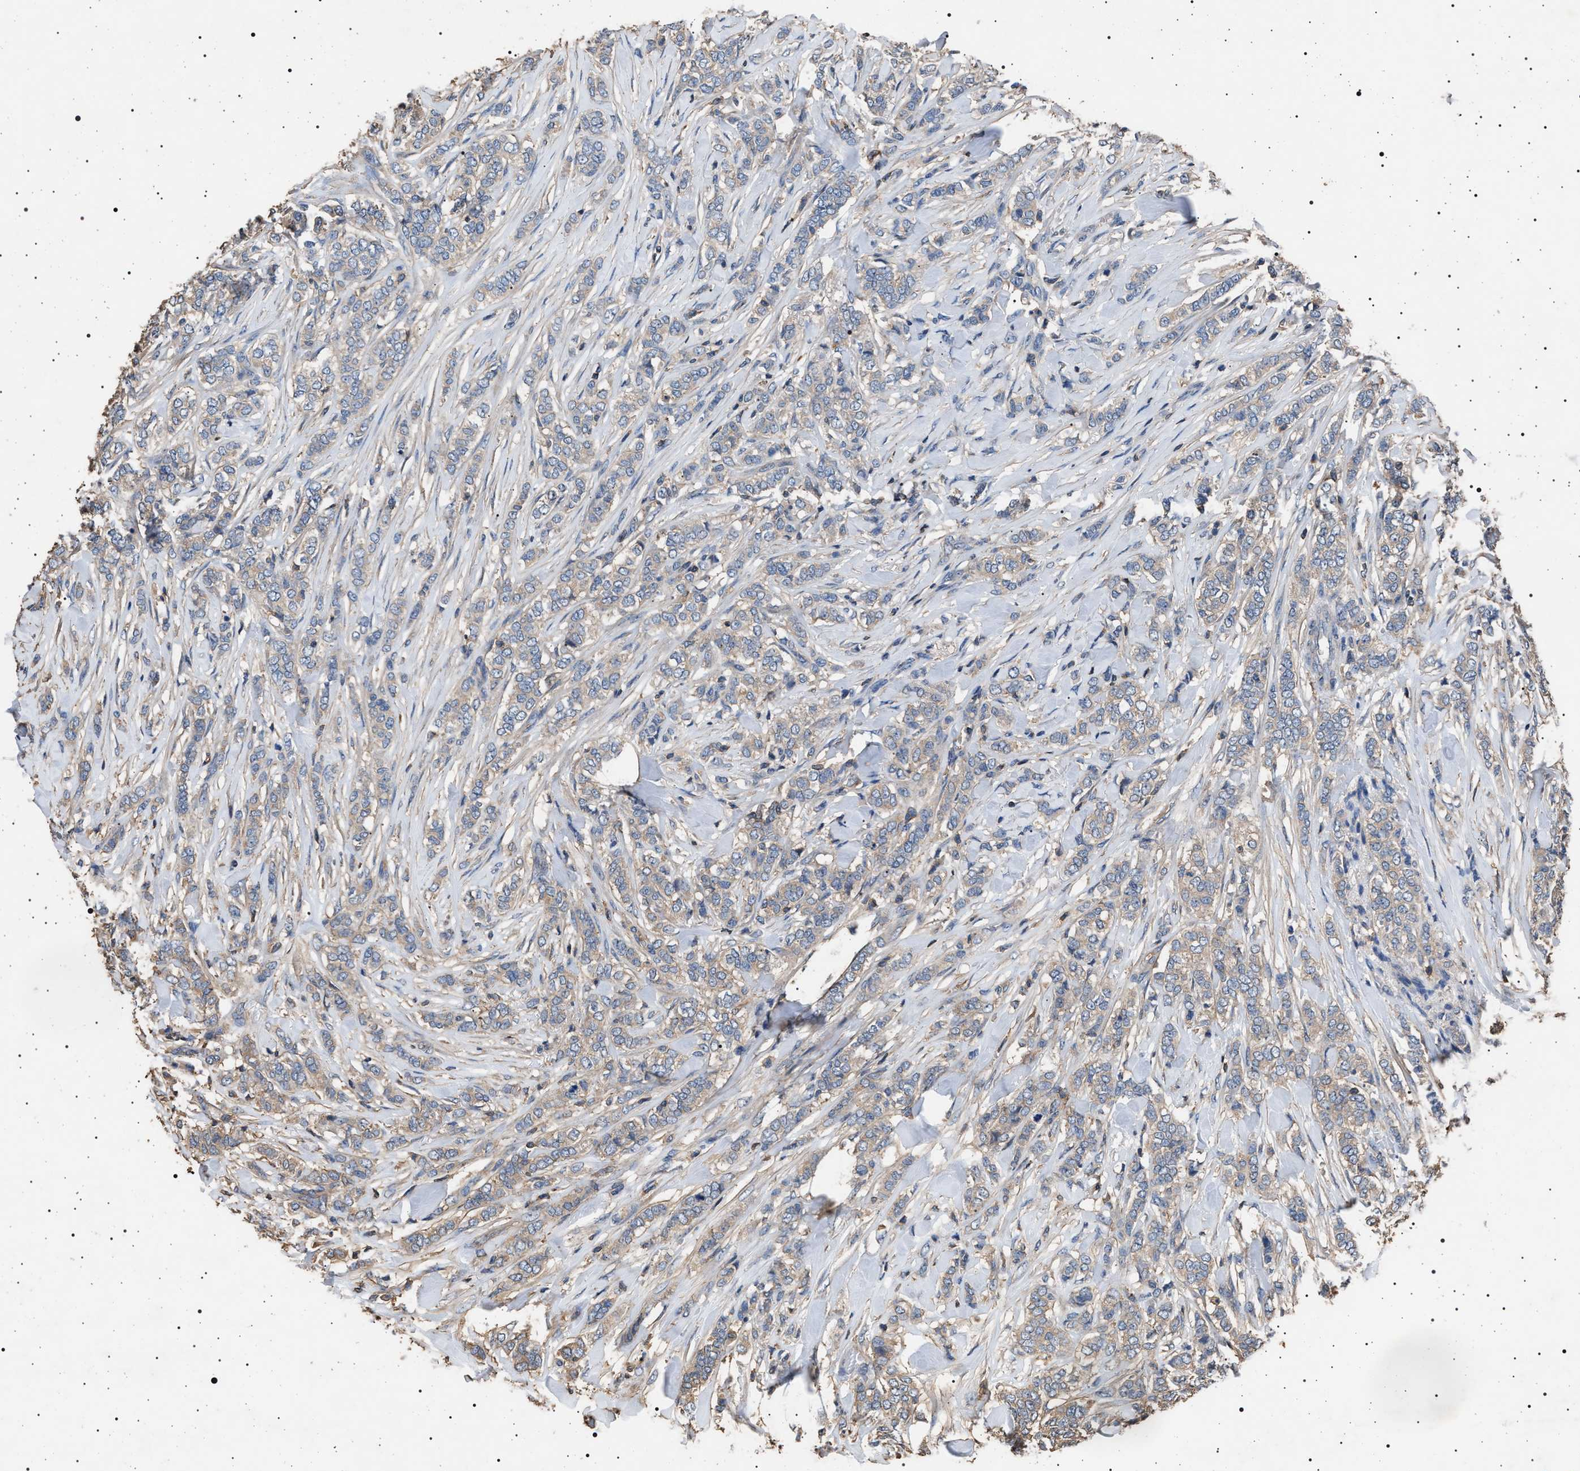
{"staining": {"intensity": "weak", "quantity": "<25%", "location": "cytoplasmic/membranous"}, "tissue": "breast cancer", "cell_type": "Tumor cells", "image_type": "cancer", "snomed": [{"axis": "morphology", "description": "Lobular carcinoma"}, {"axis": "topography", "description": "Skin"}, {"axis": "topography", "description": "Breast"}], "caption": "The image shows no staining of tumor cells in breast cancer (lobular carcinoma). (DAB immunohistochemistry (IHC), high magnification).", "gene": "SMAP2", "patient": {"sex": "female", "age": 46}}